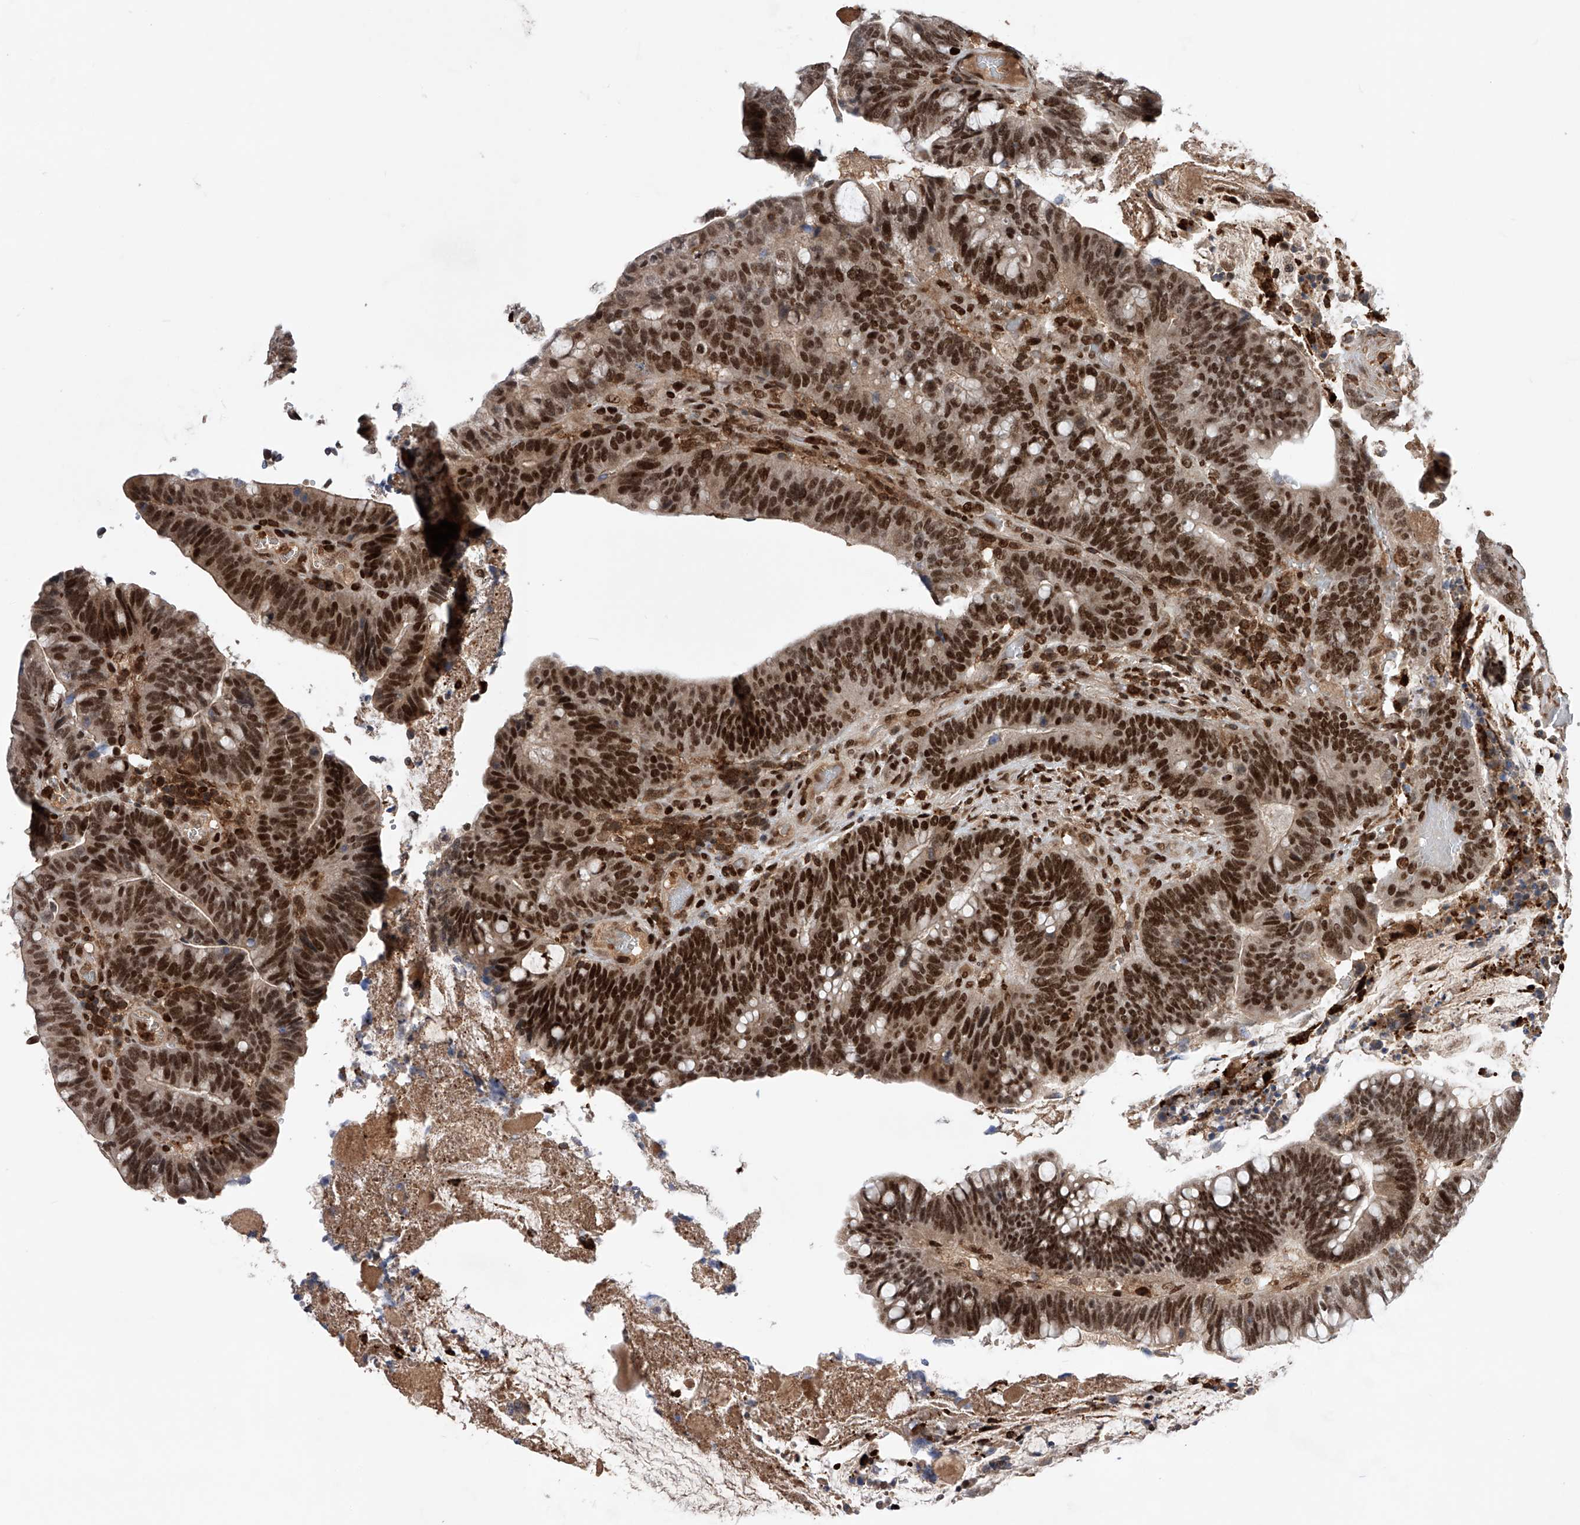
{"staining": {"intensity": "strong", "quantity": ">75%", "location": "nuclear"}, "tissue": "colorectal cancer", "cell_type": "Tumor cells", "image_type": "cancer", "snomed": [{"axis": "morphology", "description": "Adenocarcinoma, NOS"}, {"axis": "topography", "description": "Colon"}], "caption": "Immunohistochemical staining of human adenocarcinoma (colorectal) displays high levels of strong nuclear protein positivity in about >75% of tumor cells.", "gene": "ZNF280D", "patient": {"sex": "female", "age": 66}}